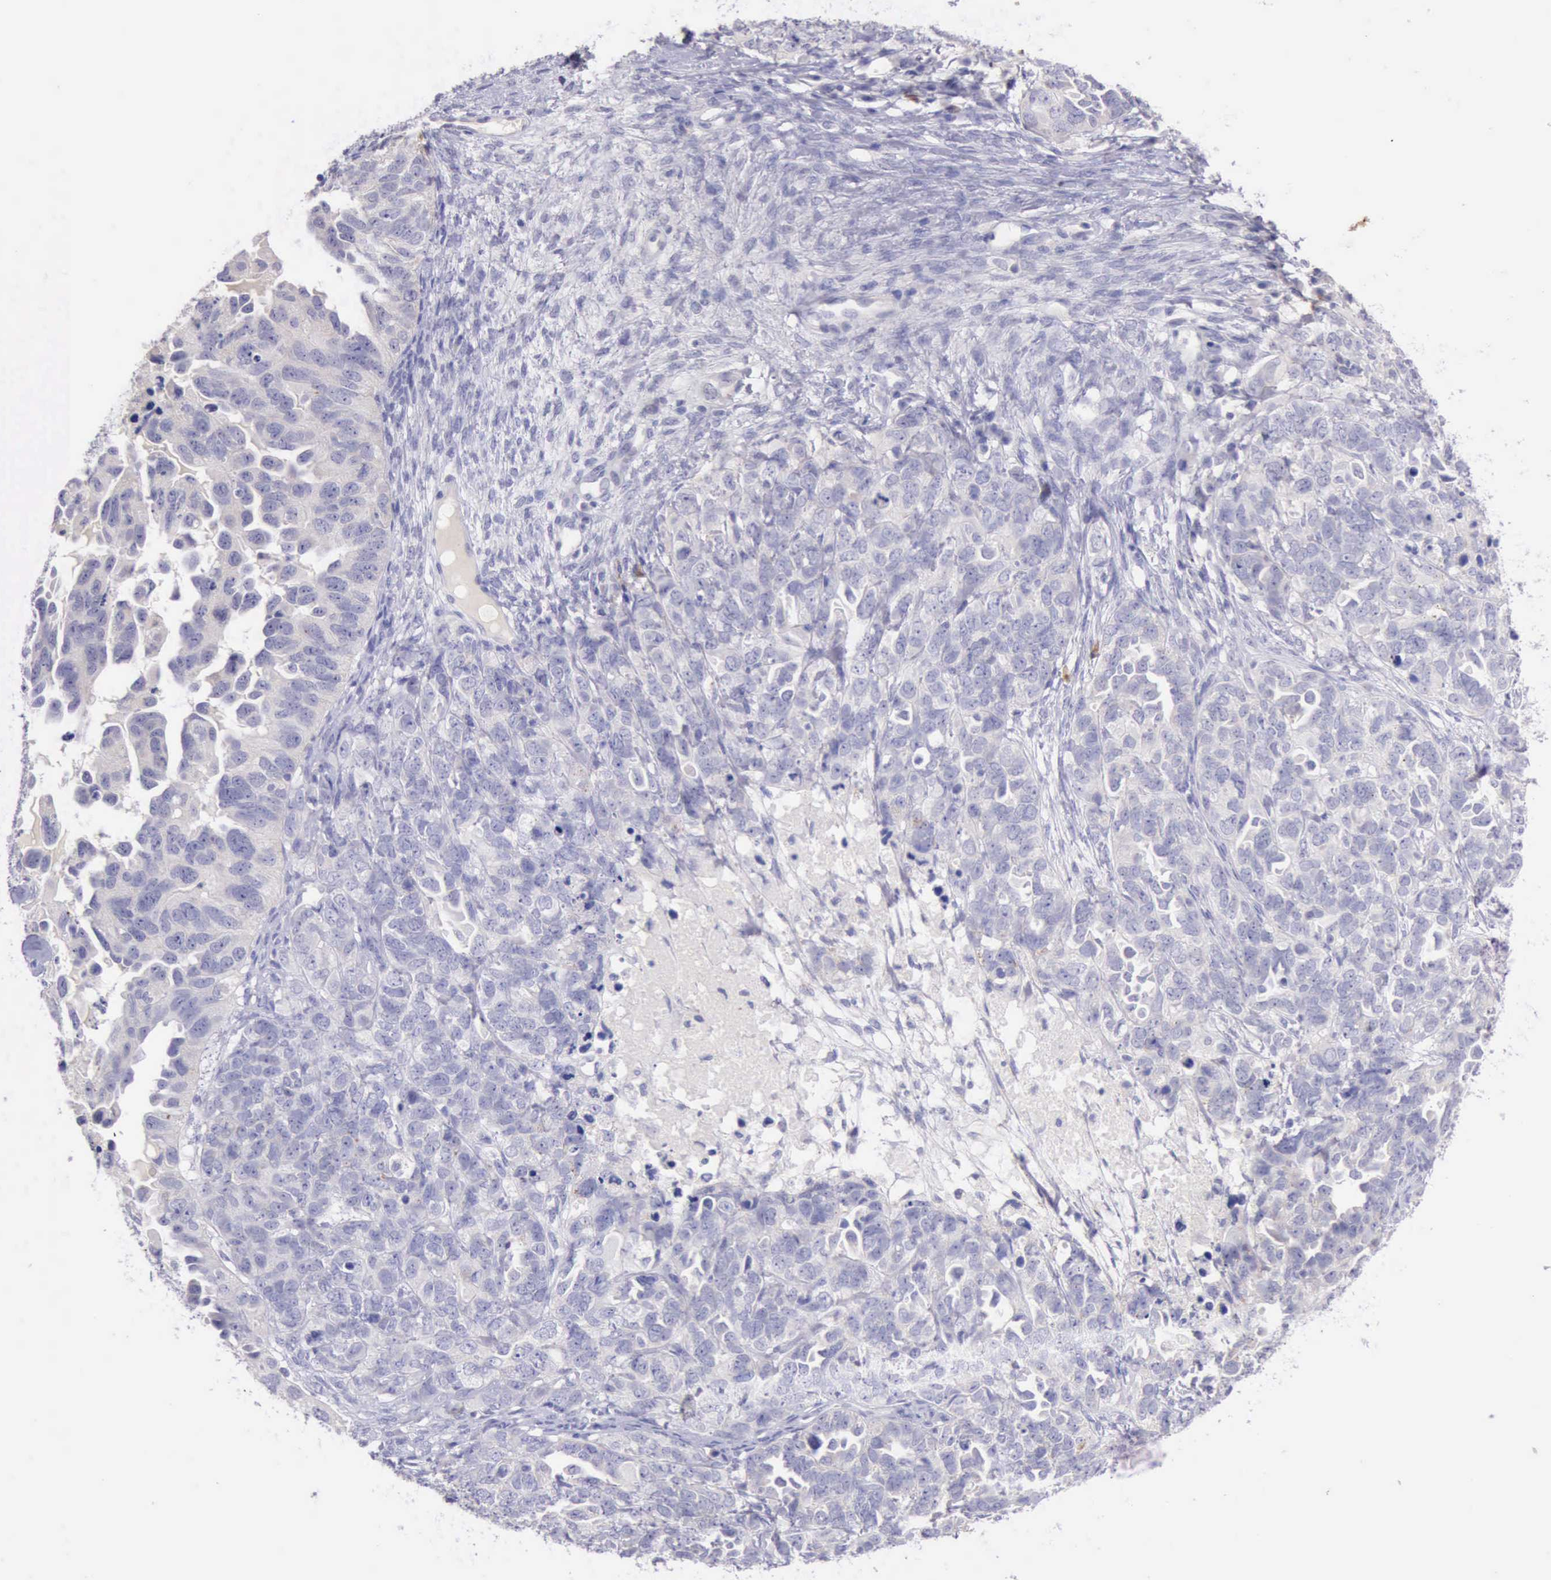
{"staining": {"intensity": "negative", "quantity": "none", "location": "none"}, "tissue": "ovarian cancer", "cell_type": "Tumor cells", "image_type": "cancer", "snomed": [{"axis": "morphology", "description": "Cystadenocarcinoma, serous, NOS"}, {"axis": "topography", "description": "Ovary"}], "caption": "Ovarian cancer (serous cystadenocarcinoma) was stained to show a protein in brown. There is no significant expression in tumor cells. (DAB (3,3'-diaminobenzidine) immunohistochemistry (IHC) visualized using brightfield microscopy, high magnification).", "gene": "LRFN5", "patient": {"sex": "female", "age": 82}}